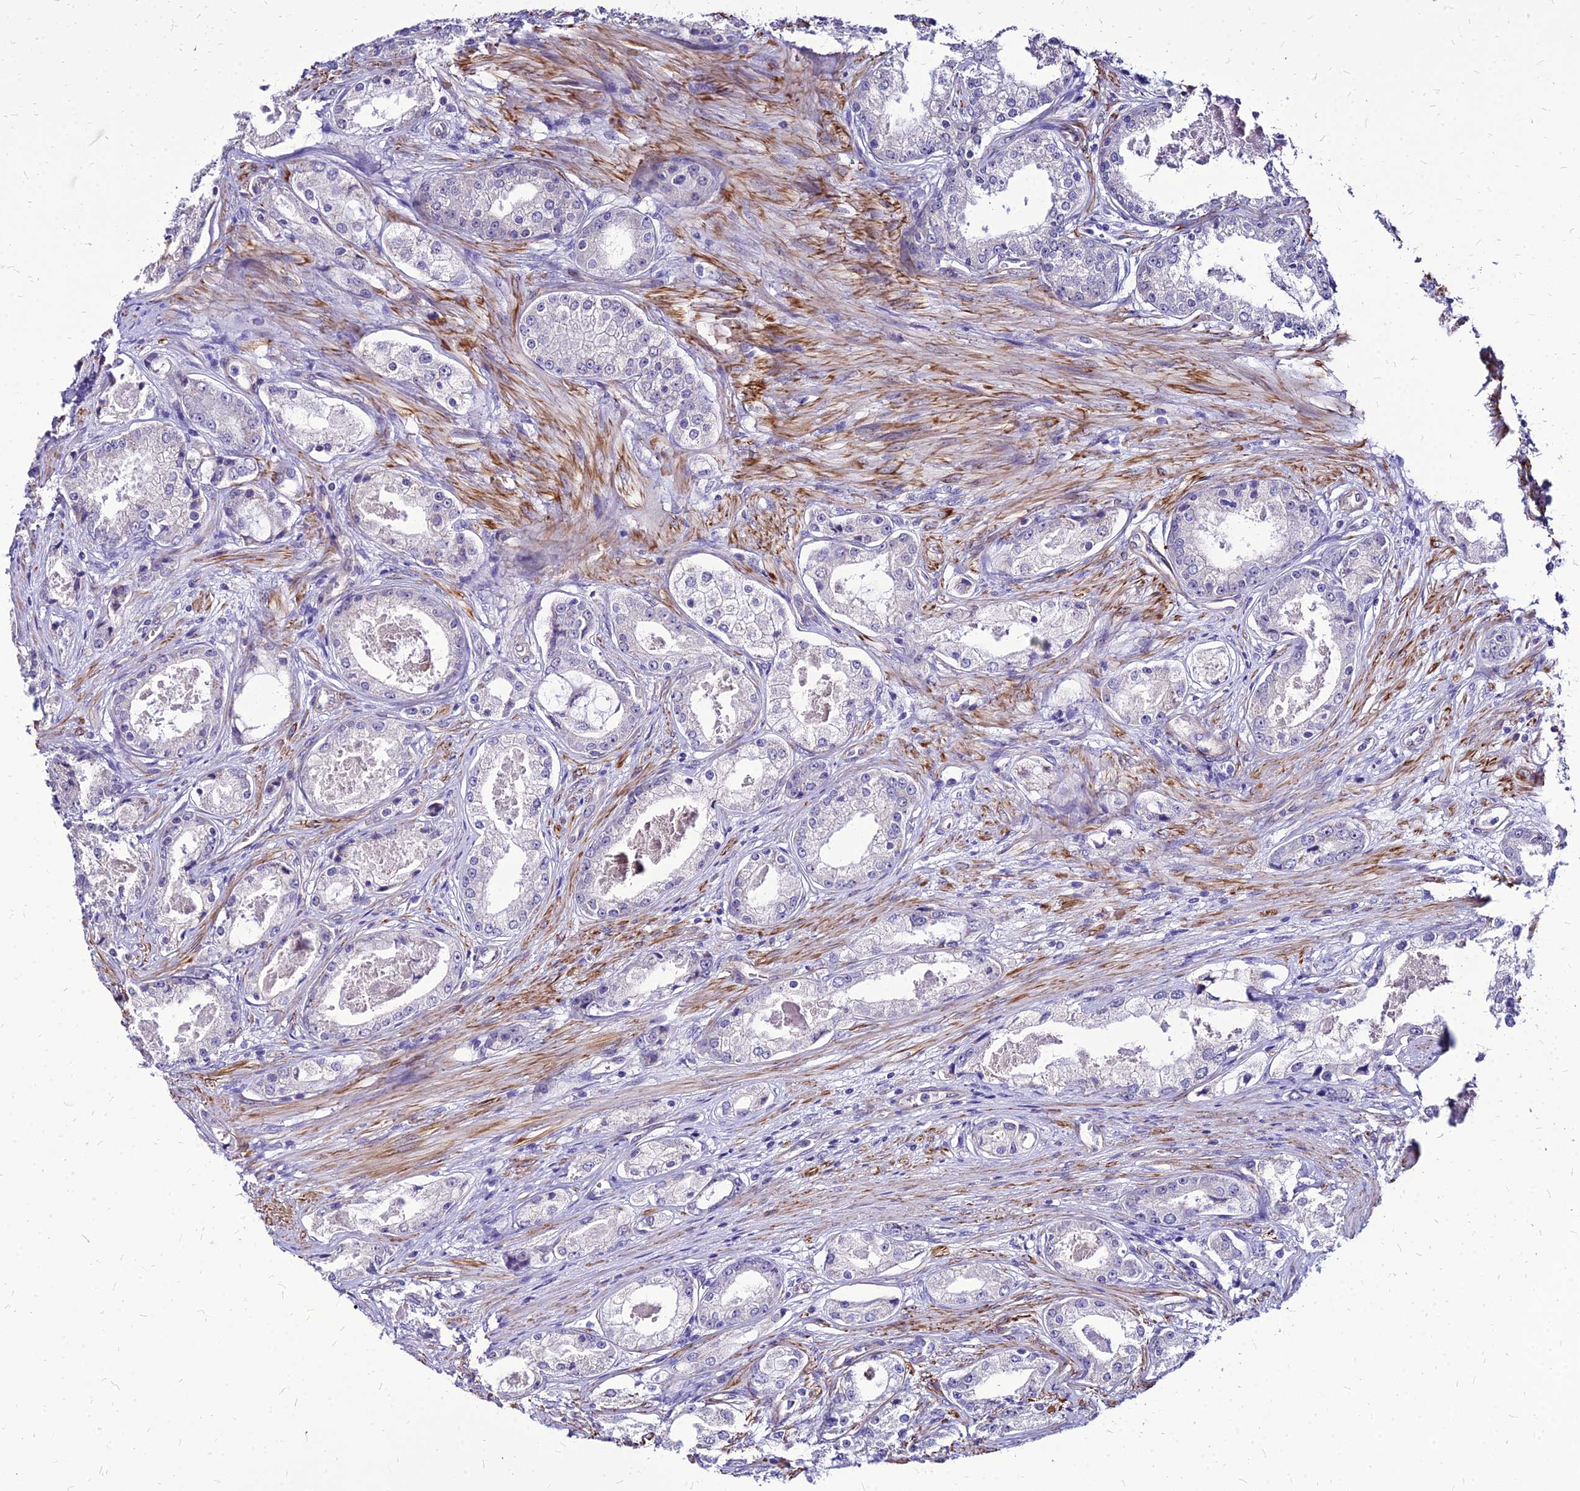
{"staining": {"intensity": "negative", "quantity": "none", "location": "none"}, "tissue": "prostate cancer", "cell_type": "Tumor cells", "image_type": "cancer", "snomed": [{"axis": "morphology", "description": "Adenocarcinoma, Low grade"}, {"axis": "topography", "description": "Prostate"}], "caption": "Immunohistochemistry (IHC) micrograph of prostate adenocarcinoma (low-grade) stained for a protein (brown), which shows no staining in tumor cells.", "gene": "YEATS2", "patient": {"sex": "male", "age": 68}}